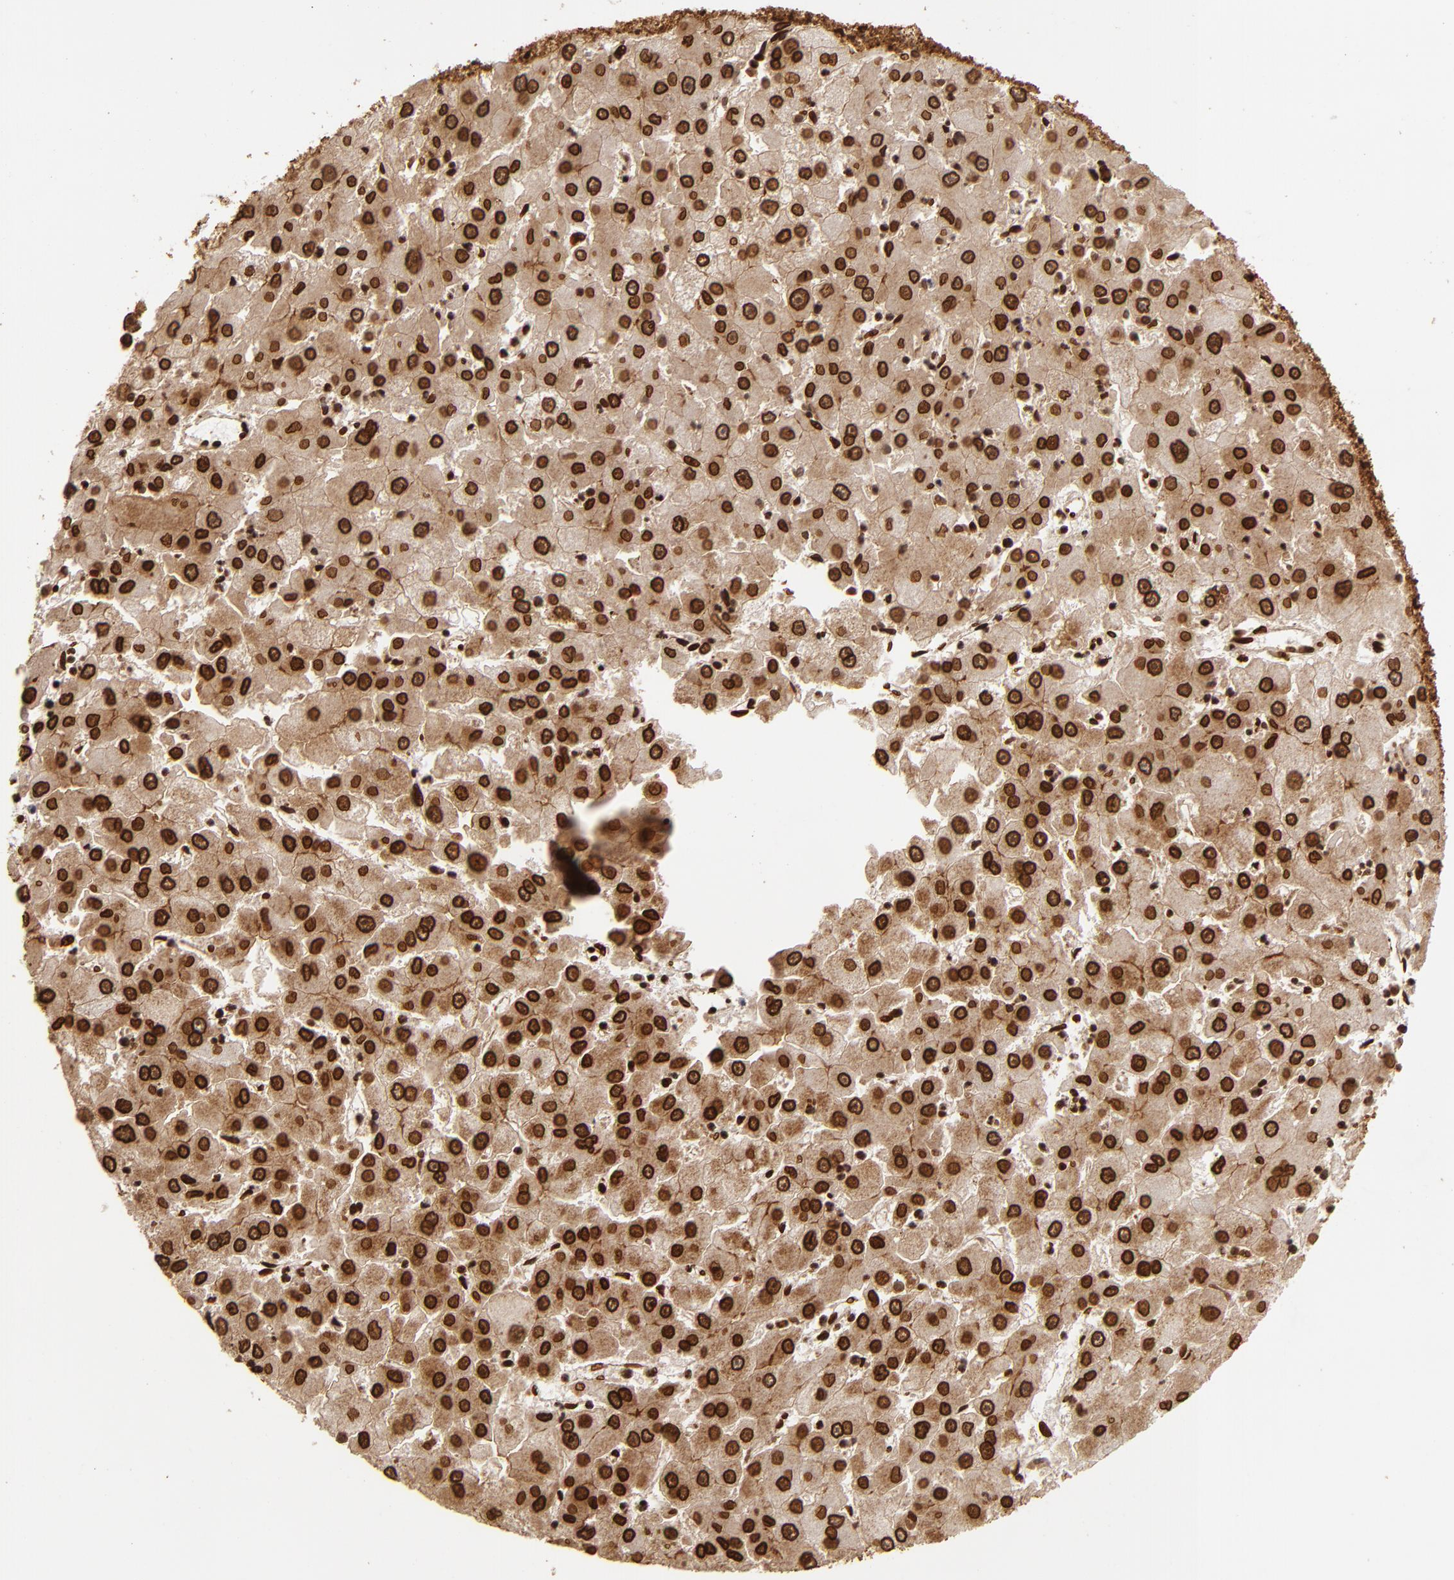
{"staining": {"intensity": "strong", "quantity": ">75%", "location": "nuclear"}, "tissue": "liver cancer", "cell_type": "Tumor cells", "image_type": "cancer", "snomed": [{"axis": "morphology", "description": "Carcinoma, Hepatocellular, NOS"}, {"axis": "topography", "description": "Liver"}], "caption": "Strong nuclear protein staining is appreciated in about >75% of tumor cells in hepatocellular carcinoma (liver).", "gene": "CUL3", "patient": {"sex": "male", "age": 72}}